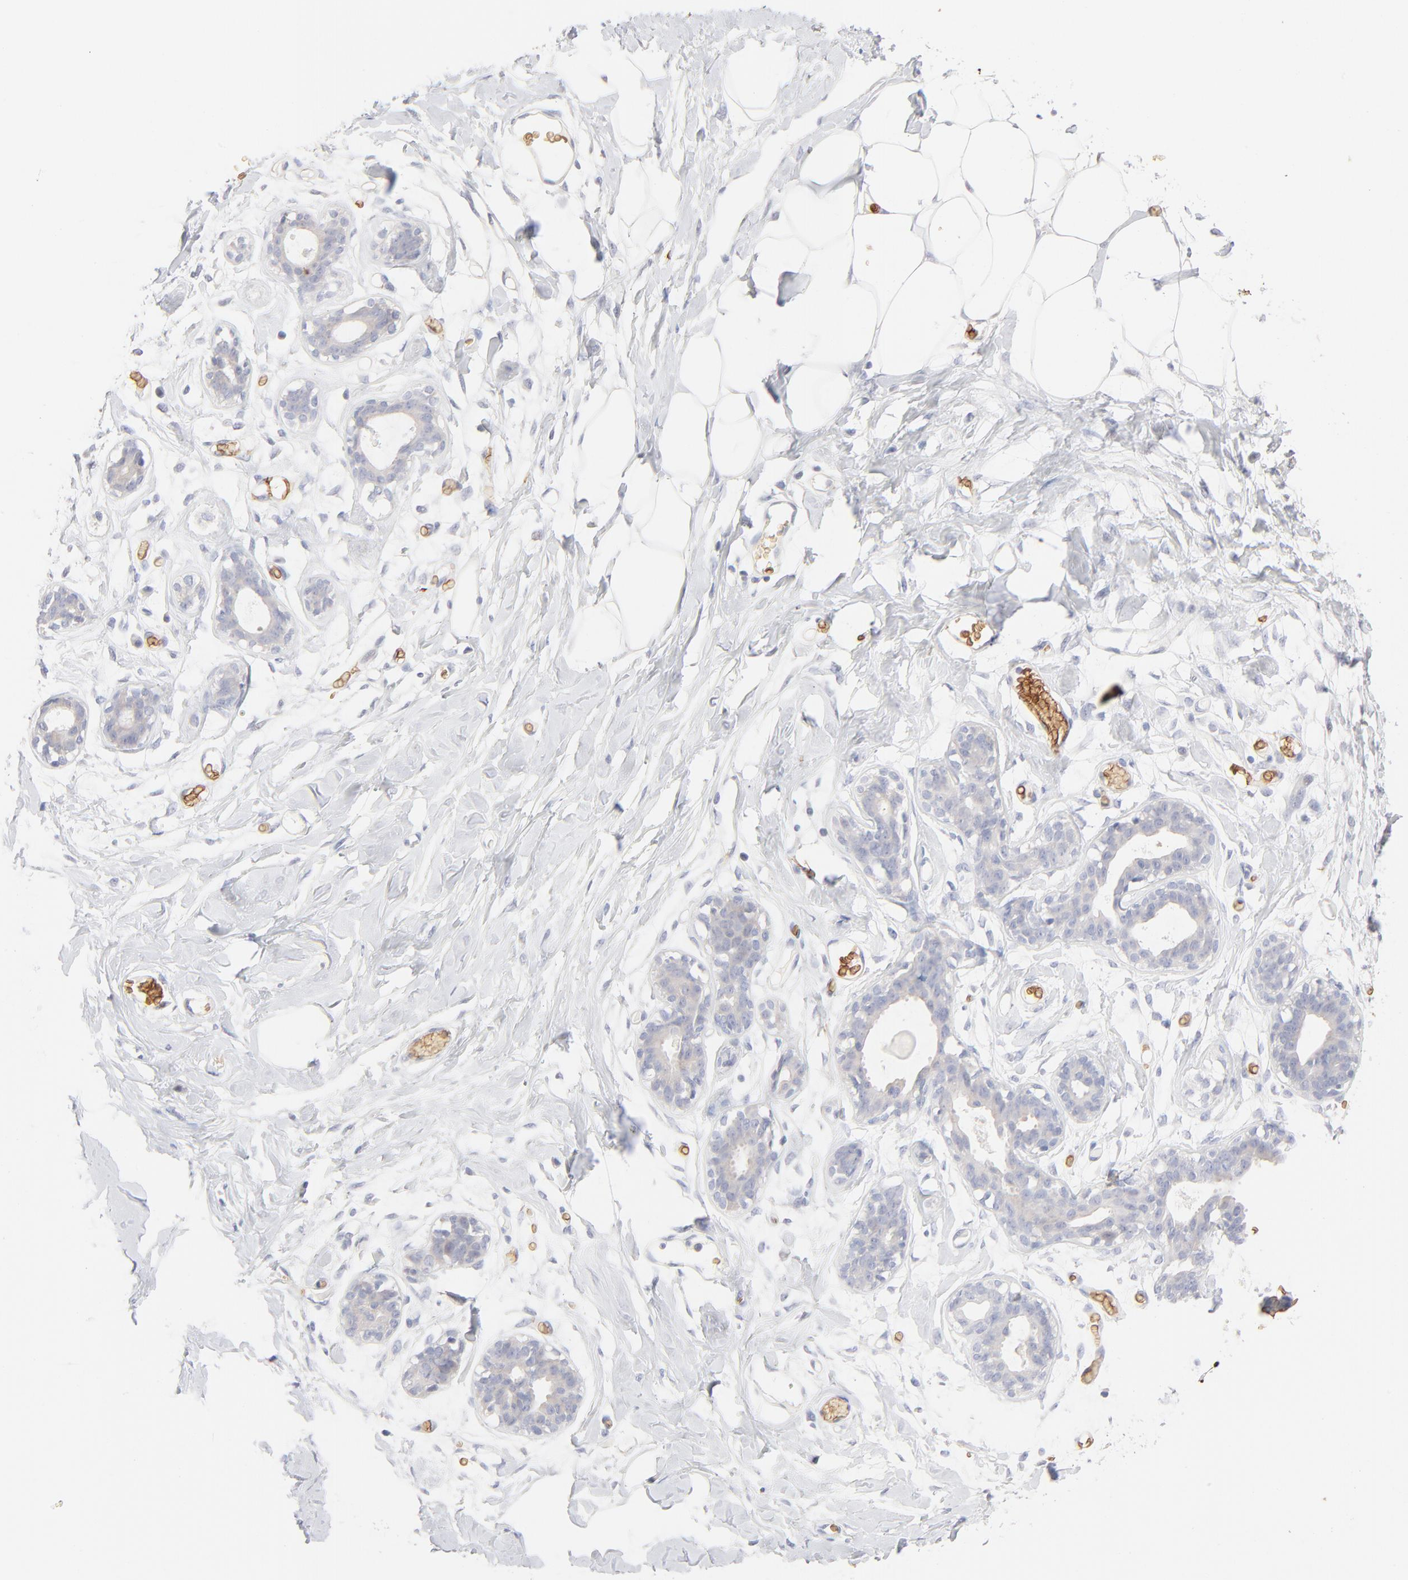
{"staining": {"intensity": "negative", "quantity": "none", "location": "none"}, "tissue": "breast", "cell_type": "Adipocytes", "image_type": "normal", "snomed": [{"axis": "morphology", "description": "Normal tissue, NOS"}, {"axis": "topography", "description": "Breast"}, {"axis": "topography", "description": "Adipose tissue"}], "caption": "A high-resolution histopathology image shows IHC staining of normal breast, which exhibits no significant positivity in adipocytes. Brightfield microscopy of immunohistochemistry (IHC) stained with DAB (brown) and hematoxylin (blue), captured at high magnification.", "gene": "SPTB", "patient": {"sex": "female", "age": 25}}